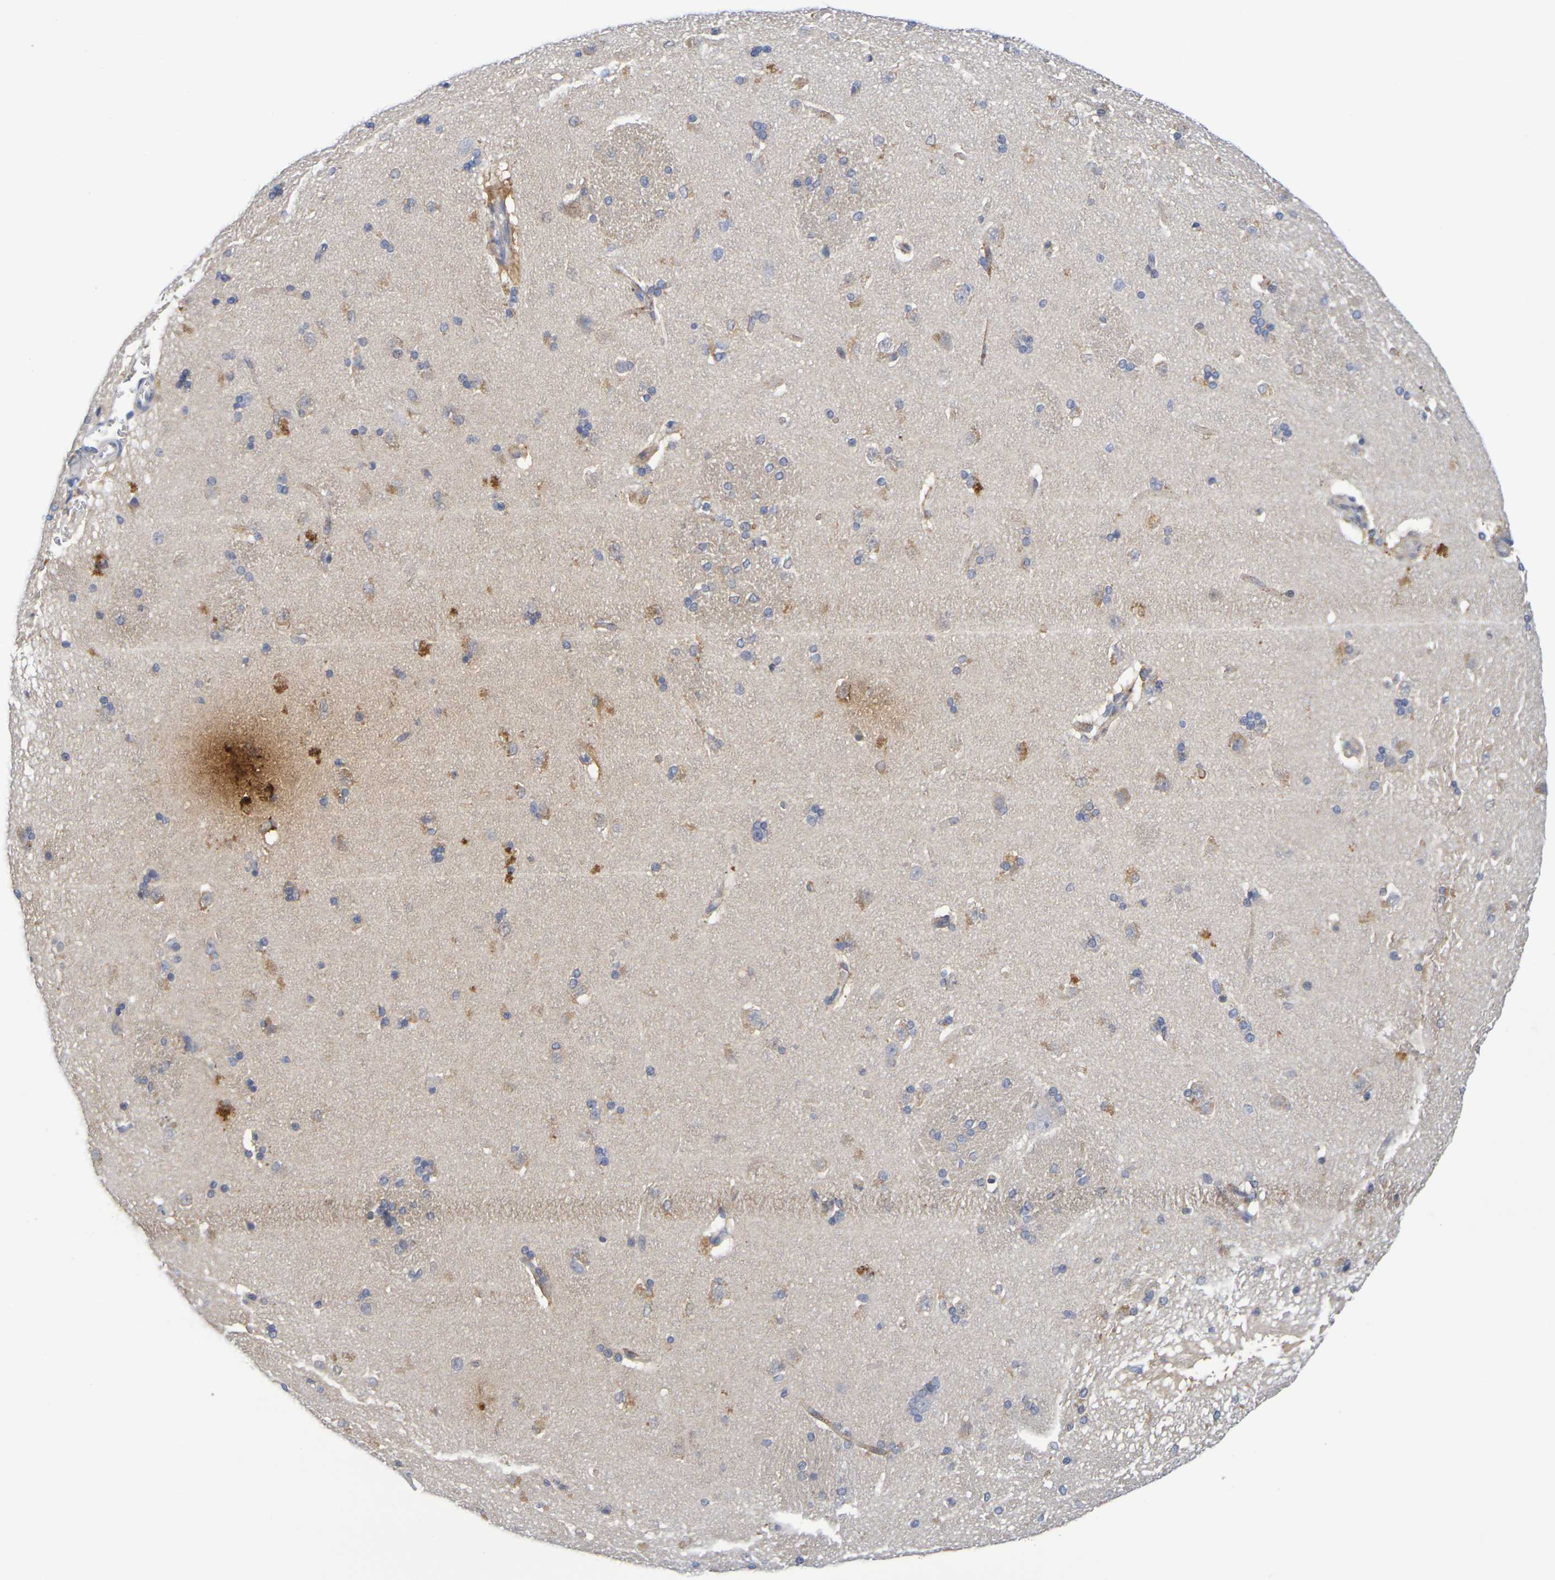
{"staining": {"intensity": "moderate", "quantity": "<25%", "location": "cytoplasmic/membranous"}, "tissue": "caudate", "cell_type": "Glial cells", "image_type": "normal", "snomed": [{"axis": "morphology", "description": "Normal tissue, NOS"}, {"axis": "topography", "description": "Lateral ventricle wall"}], "caption": "Protein analysis of normal caudate displays moderate cytoplasmic/membranous staining in about <25% of glial cells. The protein of interest is shown in brown color, while the nuclei are stained blue.", "gene": "SDC4", "patient": {"sex": "female", "age": 19}}